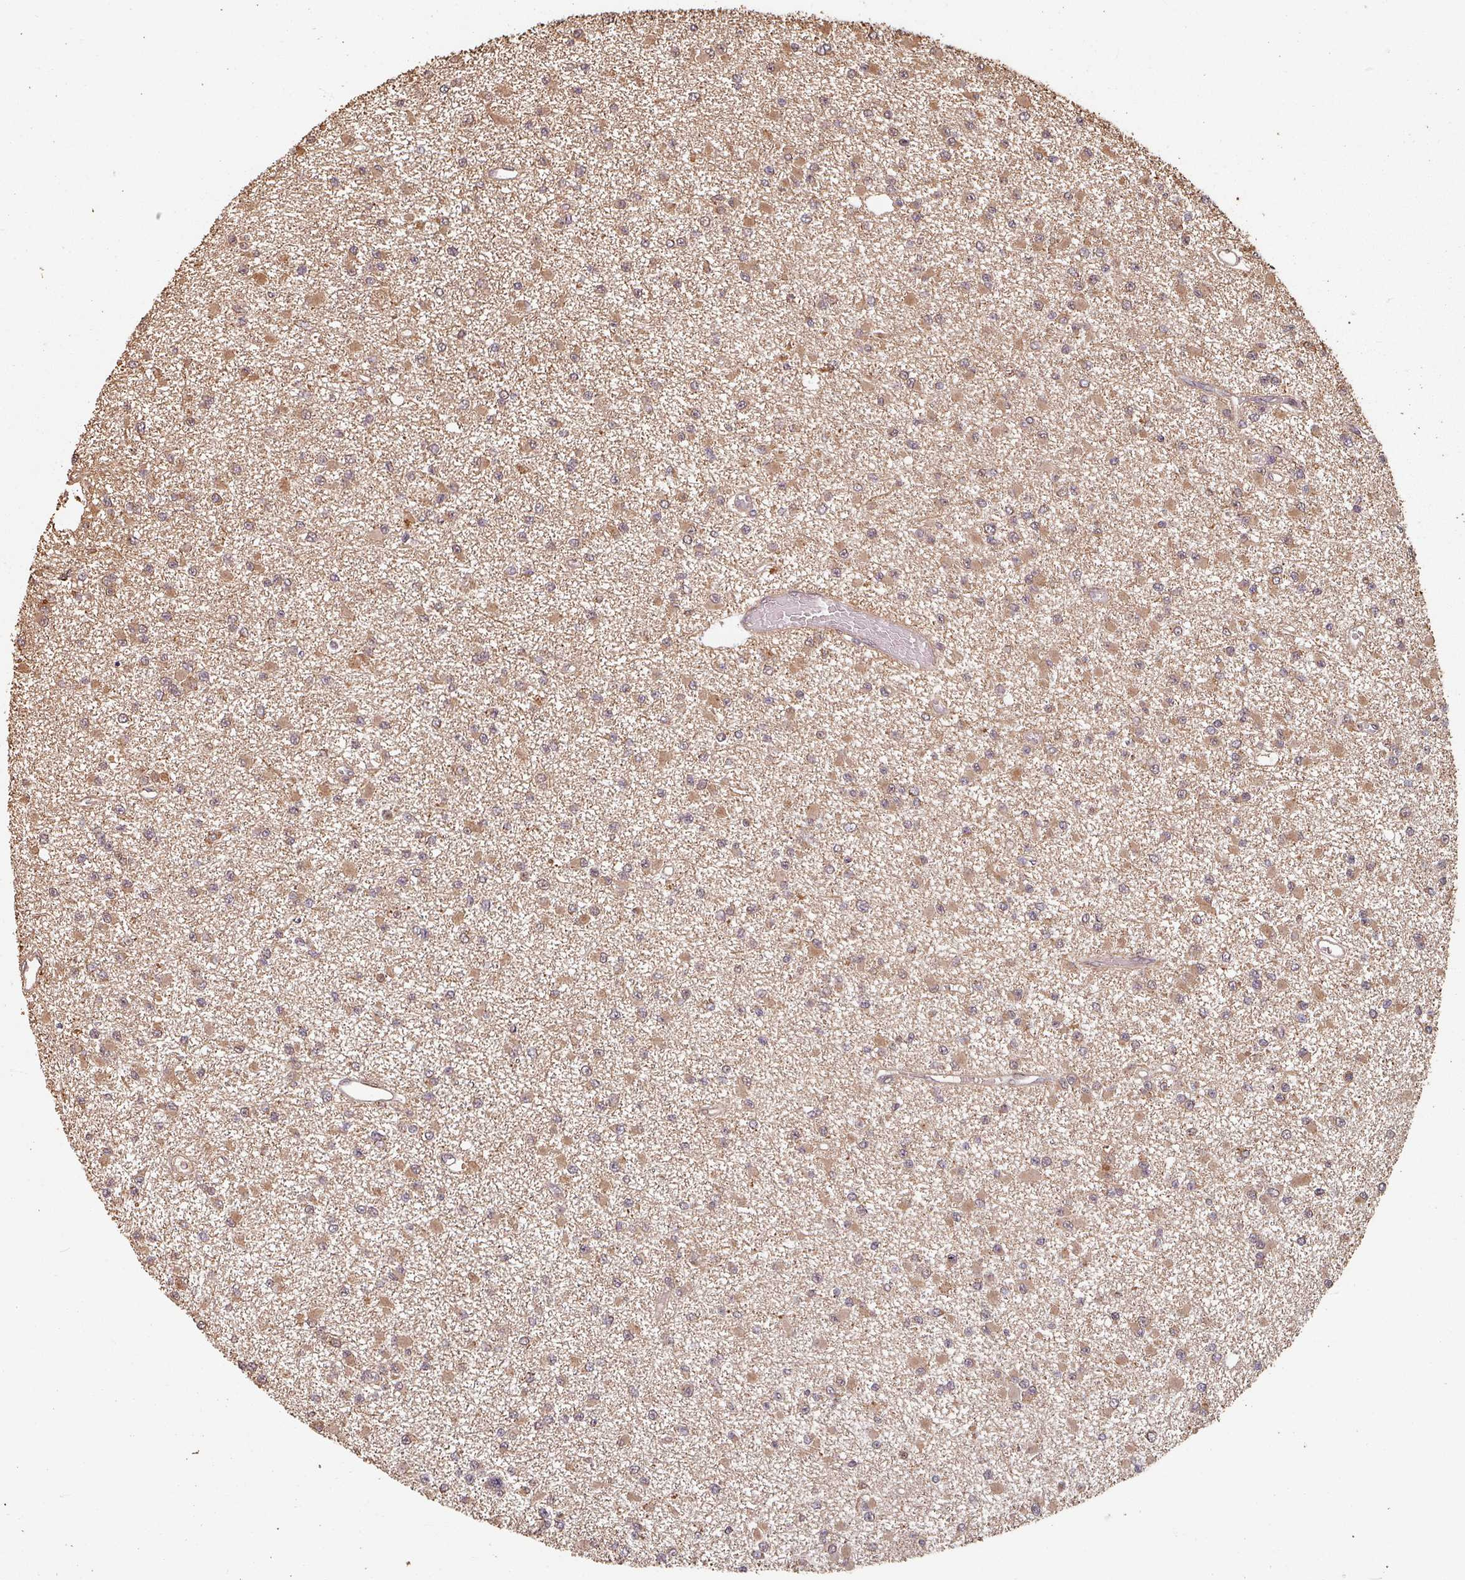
{"staining": {"intensity": "moderate", "quantity": ">75%", "location": "cytoplasmic/membranous"}, "tissue": "glioma", "cell_type": "Tumor cells", "image_type": "cancer", "snomed": [{"axis": "morphology", "description": "Glioma, malignant, Low grade"}, {"axis": "topography", "description": "Brain"}], "caption": "Immunohistochemistry (IHC) (DAB) staining of glioma shows moderate cytoplasmic/membranous protein staining in about >75% of tumor cells. (Brightfield microscopy of DAB IHC at high magnification).", "gene": "EID1", "patient": {"sex": "female", "age": 22}}